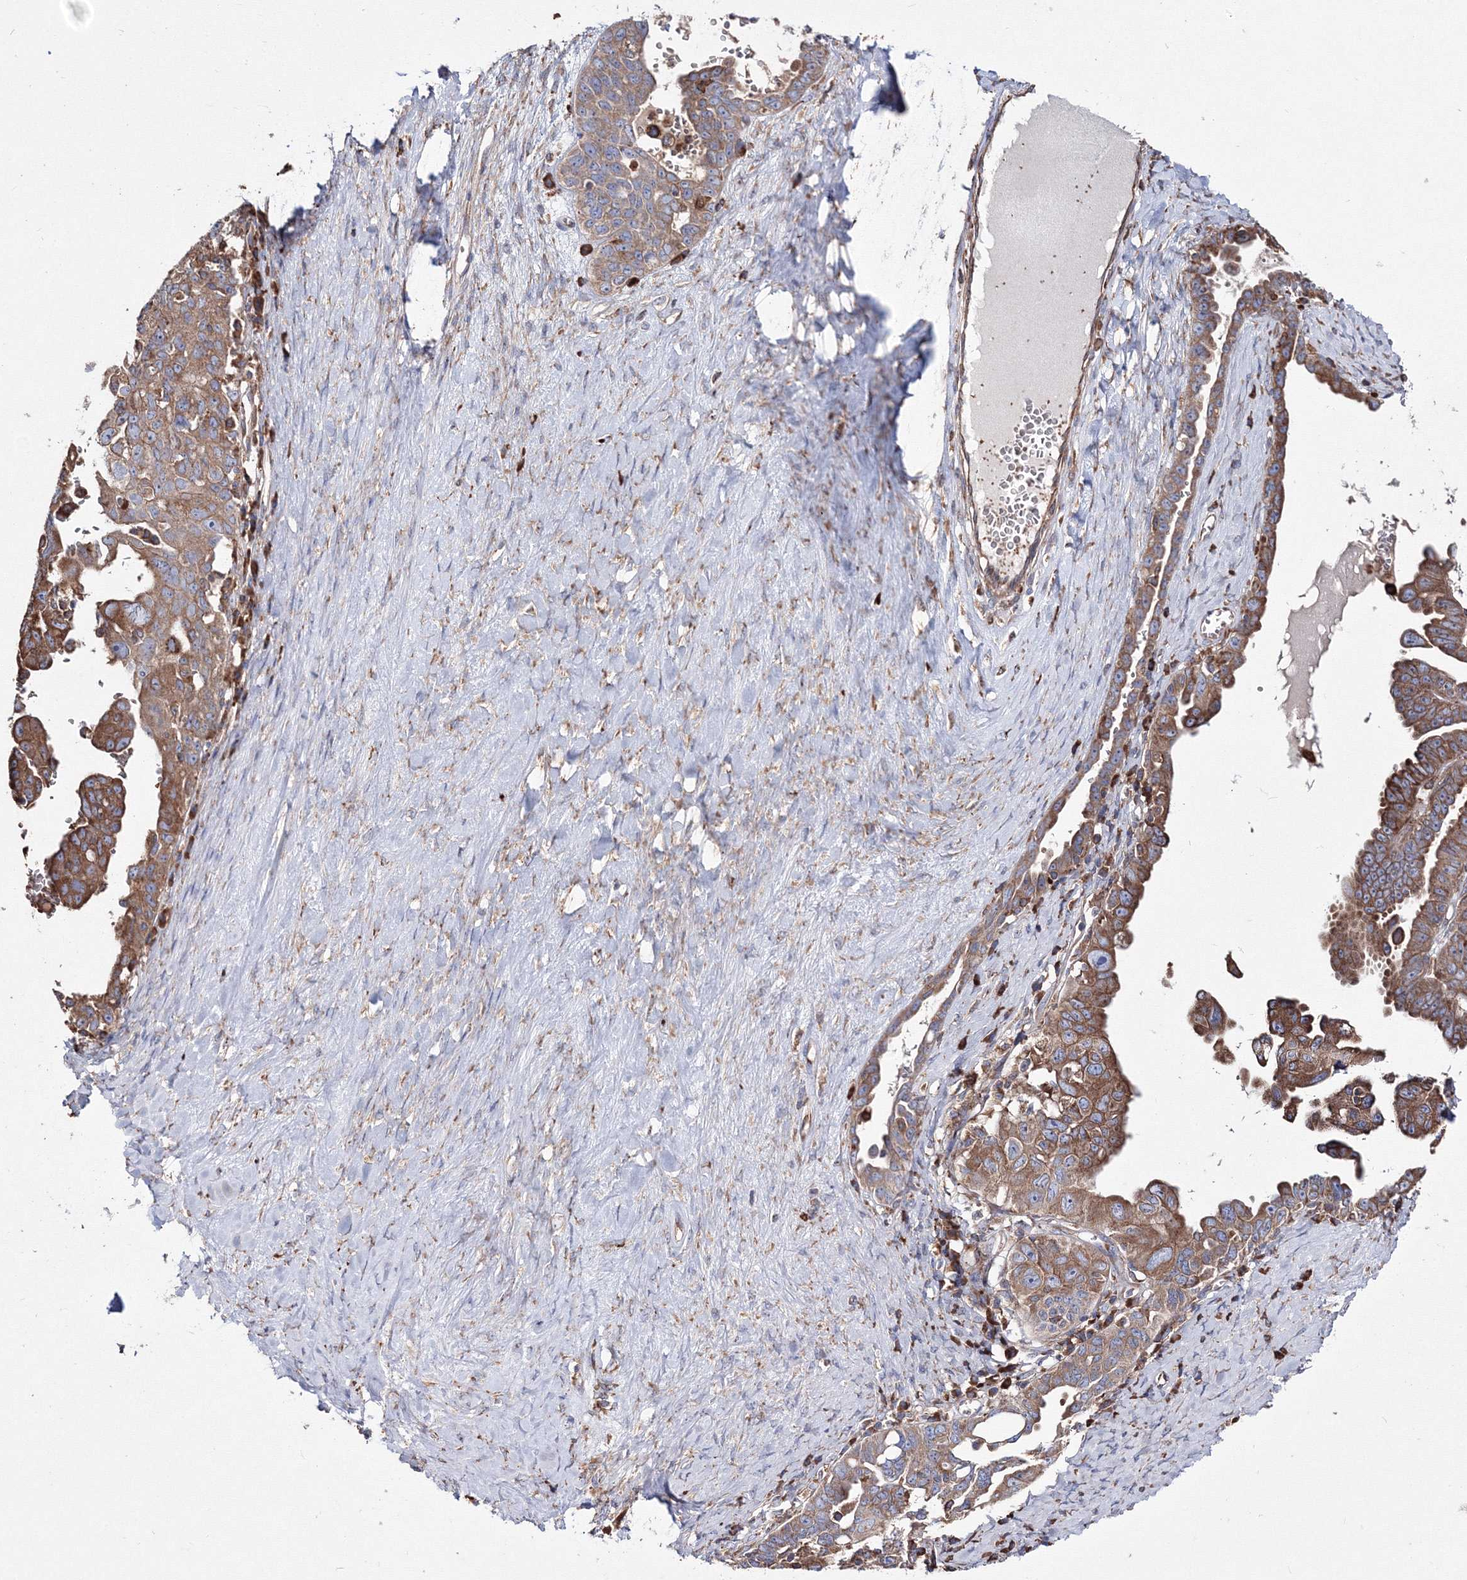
{"staining": {"intensity": "moderate", "quantity": ">75%", "location": "cytoplasmic/membranous"}, "tissue": "ovarian cancer", "cell_type": "Tumor cells", "image_type": "cancer", "snomed": [{"axis": "morphology", "description": "Carcinoma, endometroid"}, {"axis": "topography", "description": "Ovary"}], "caption": "Tumor cells show medium levels of moderate cytoplasmic/membranous expression in approximately >75% of cells in ovarian cancer (endometroid carcinoma). (DAB (3,3'-diaminobenzidine) IHC with brightfield microscopy, high magnification).", "gene": "VPS8", "patient": {"sex": "female", "age": 62}}